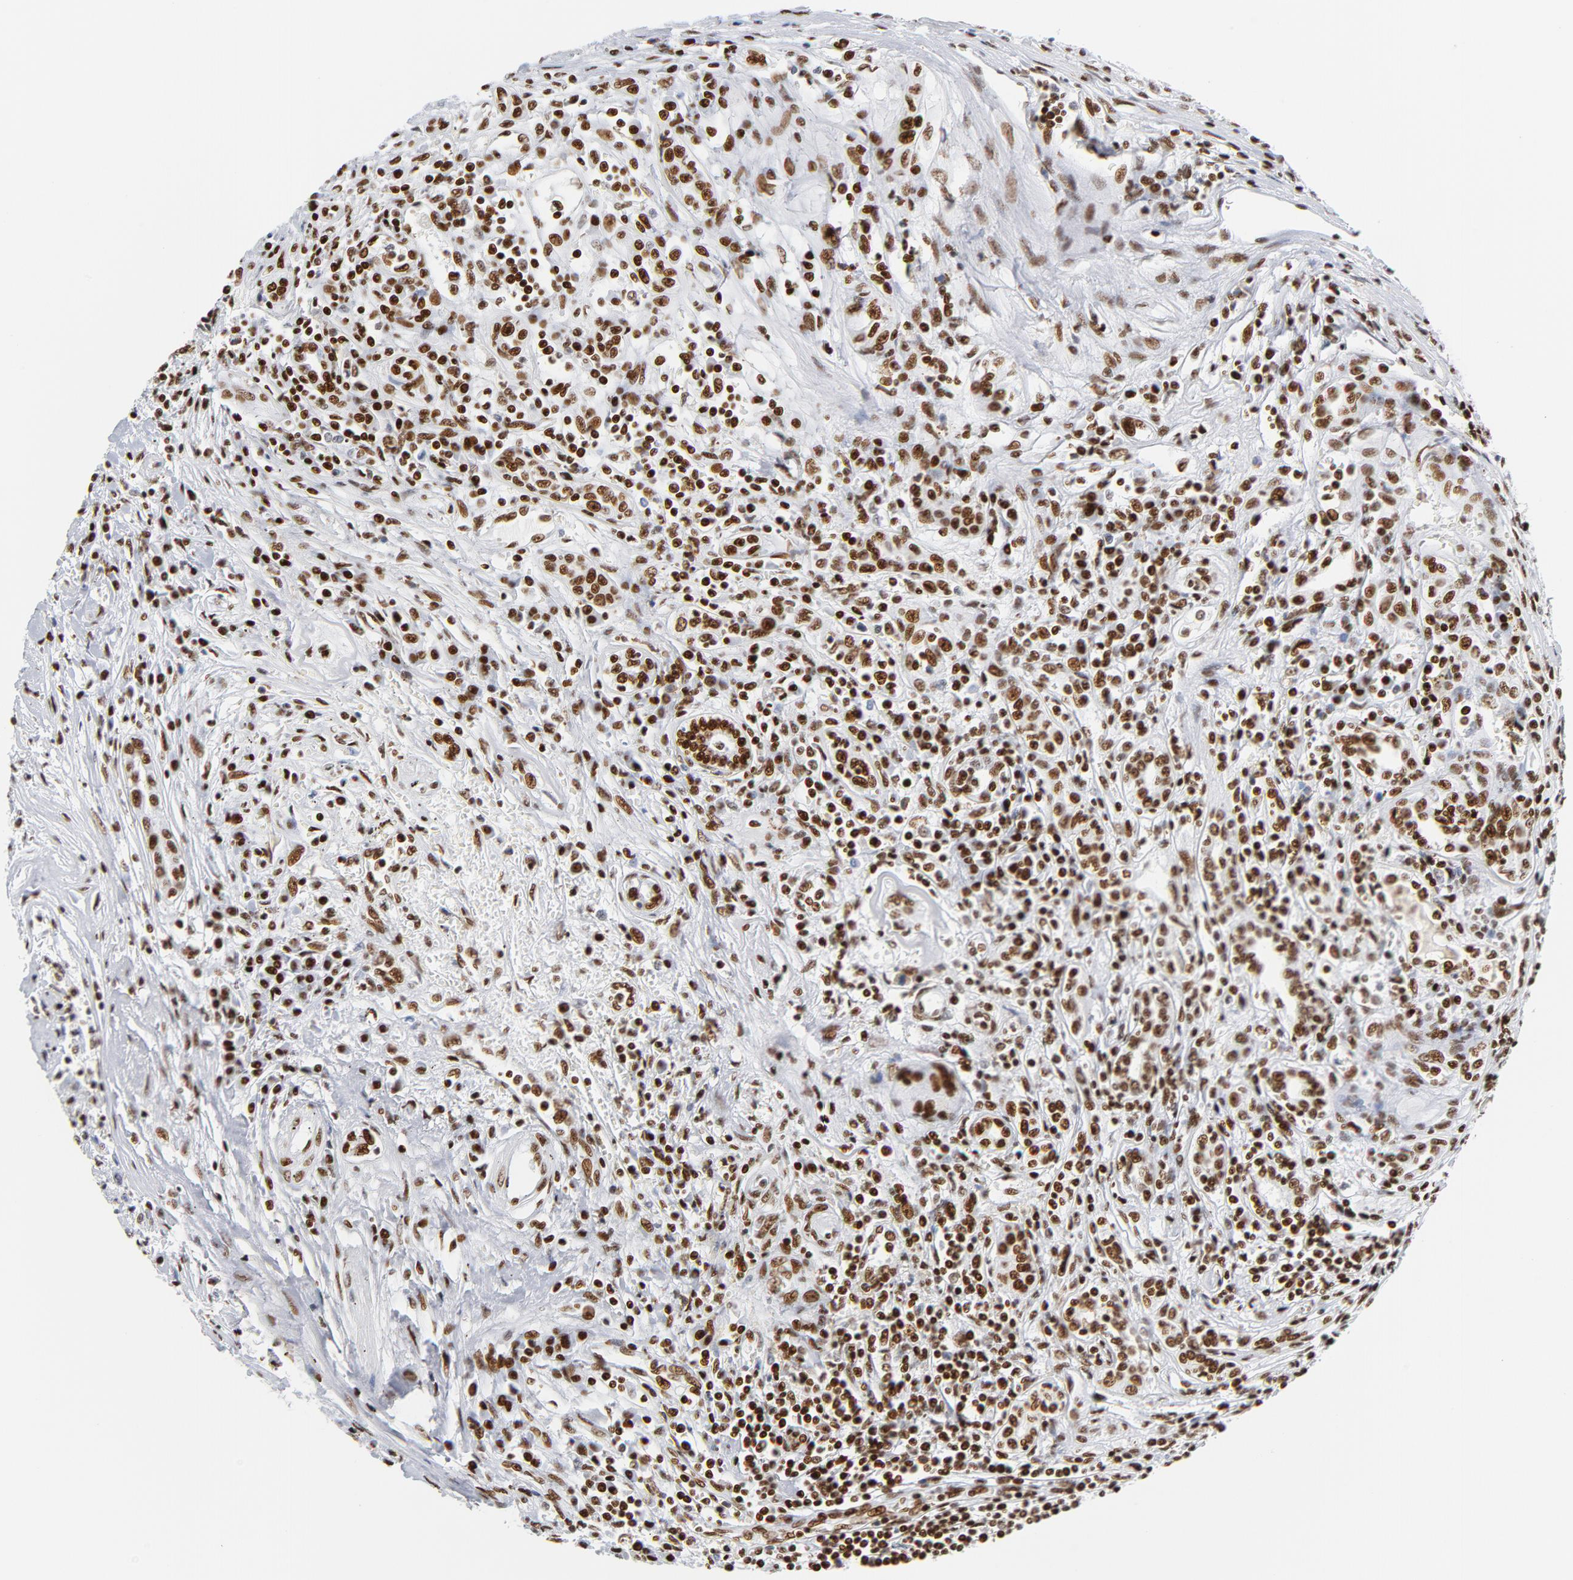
{"staining": {"intensity": "strong", "quantity": ">75%", "location": "nuclear"}, "tissue": "renal cancer", "cell_type": "Tumor cells", "image_type": "cancer", "snomed": [{"axis": "morphology", "description": "Normal tissue, NOS"}, {"axis": "morphology", "description": "Adenocarcinoma, NOS"}, {"axis": "topography", "description": "Kidney"}], "caption": "IHC staining of renal cancer, which reveals high levels of strong nuclear positivity in about >75% of tumor cells indicating strong nuclear protein positivity. The staining was performed using DAB (3,3'-diaminobenzidine) (brown) for protein detection and nuclei were counterstained in hematoxylin (blue).", "gene": "XRCC5", "patient": {"sex": "male", "age": 71}}